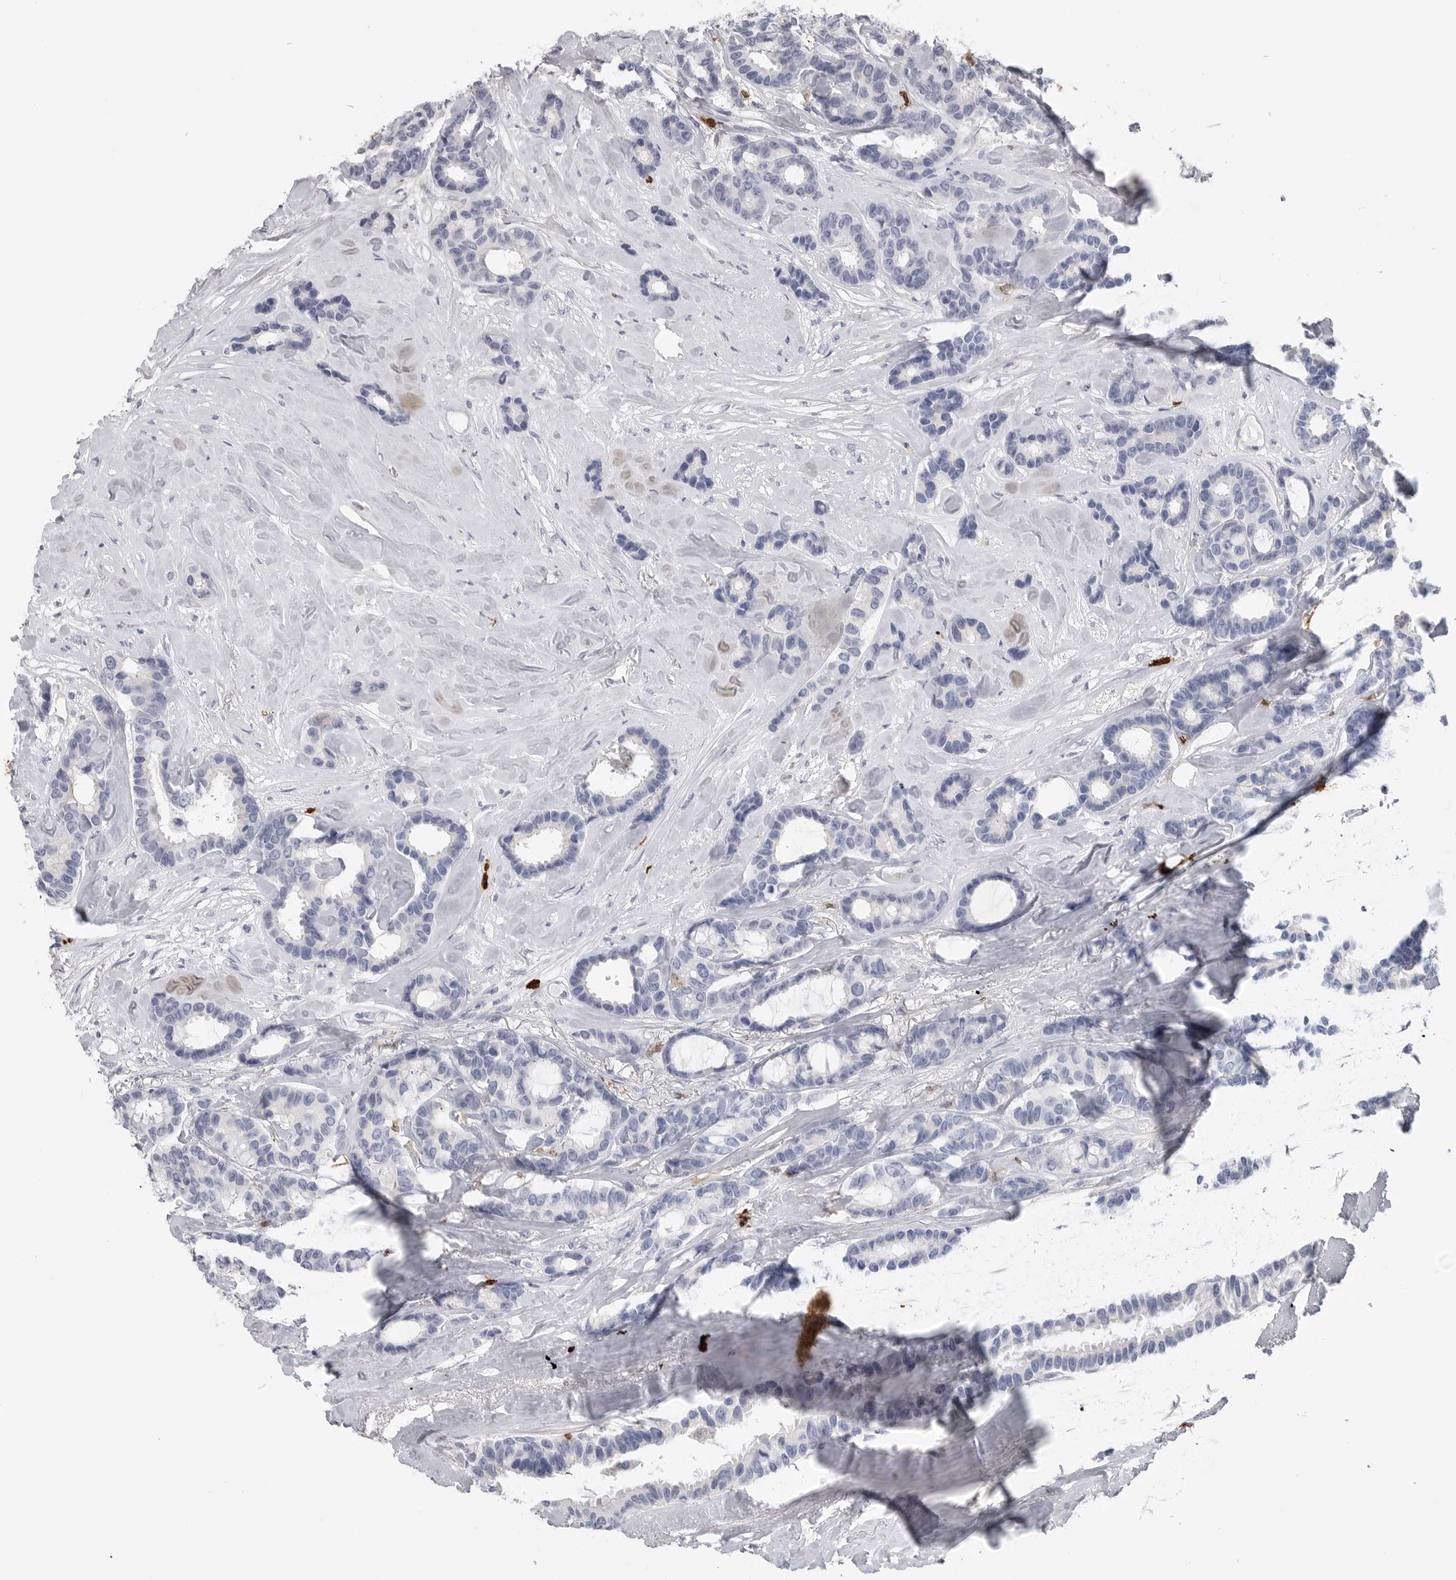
{"staining": {"intensity": "negative", "quantity": "none", "location": "none"}, "tissue": "breast cancer", "cell_type": "Tumor cells", "image_type": "cancer", "snomed": [{"axis": "morphology", "description": "Duct carcinoma"}, {"axis": "topography", "description": "Breast"}], "caption": "Immunohistochemical staining of breast intraductal carcinoma displays no significant expression in tumor cells.", "gene": "CYB561D1", "patient": {"sex": "female", "age": 87}}